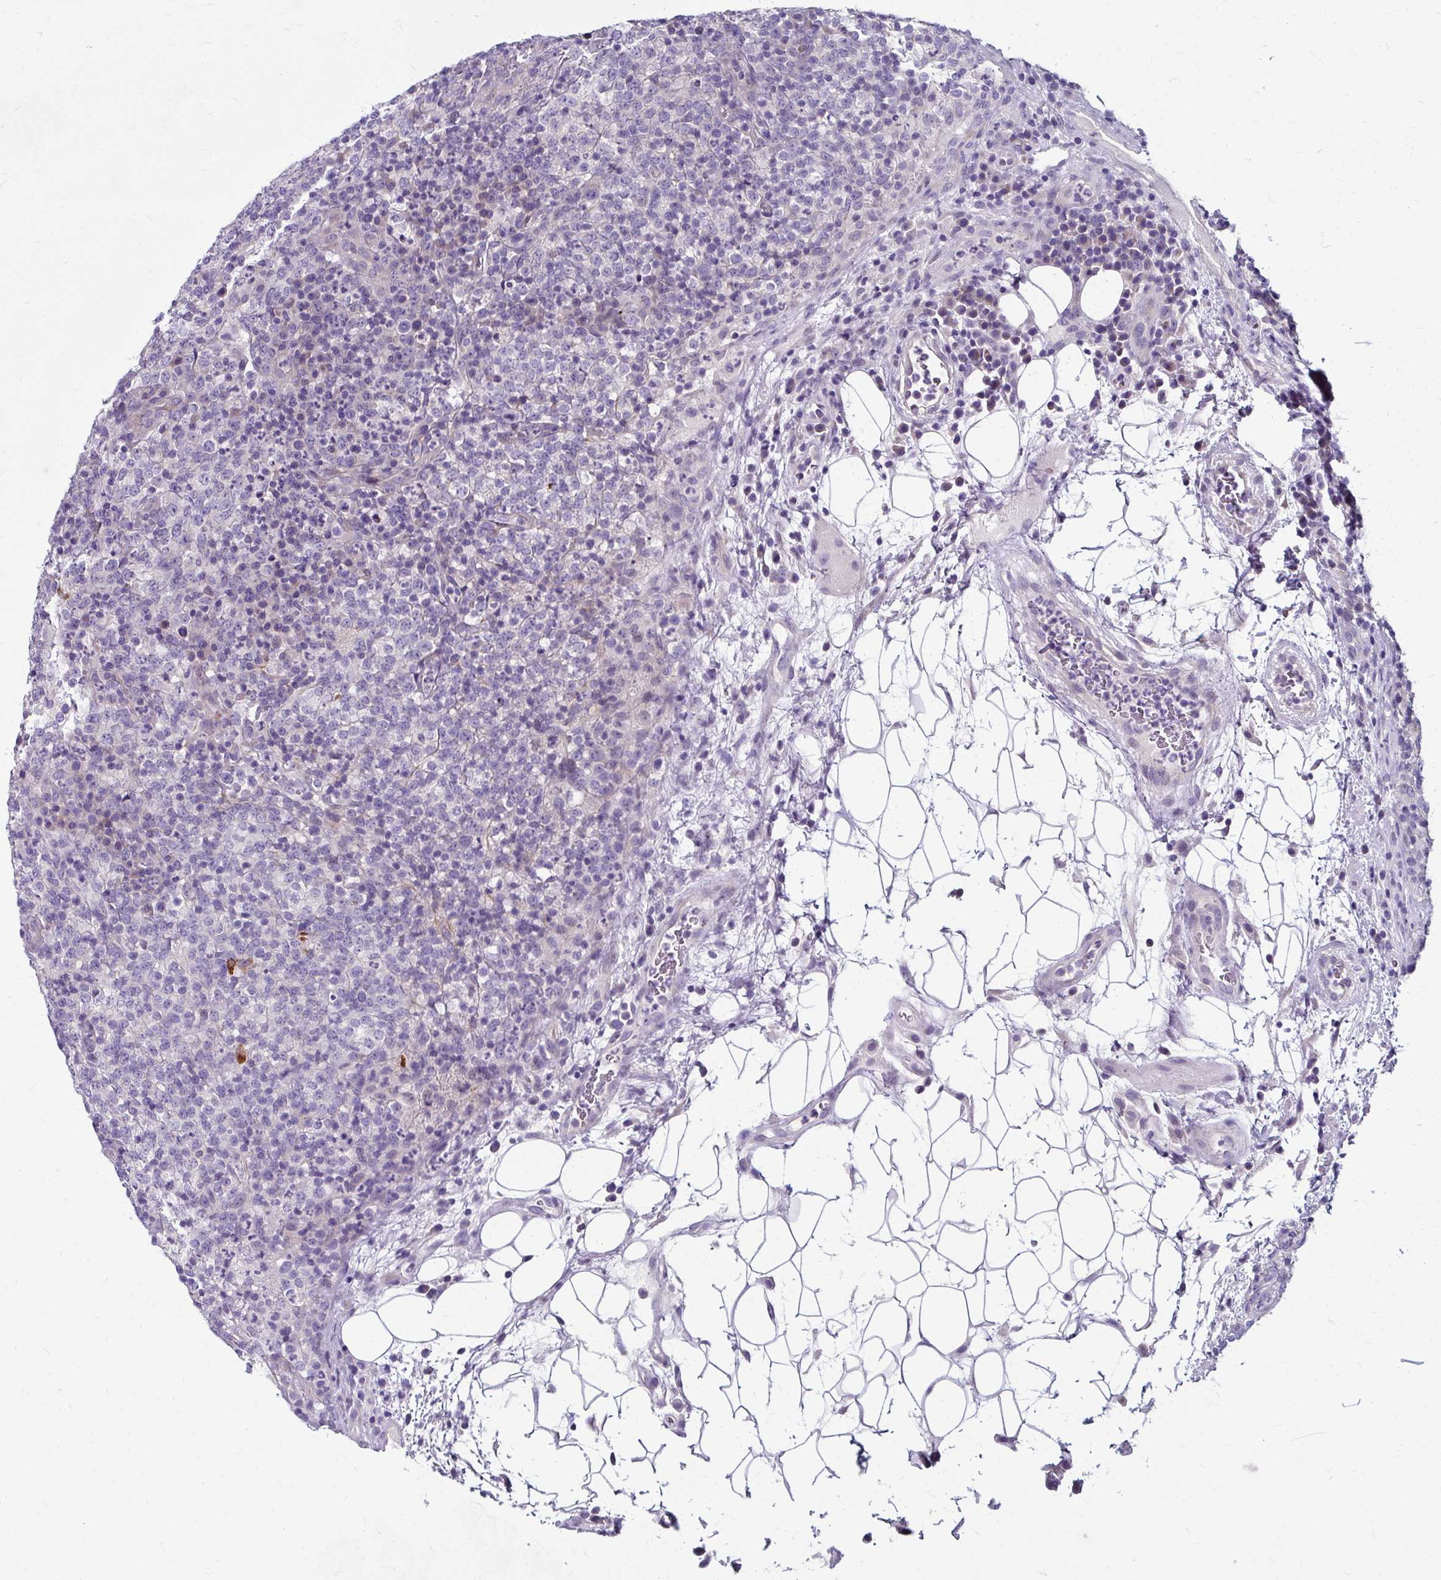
{"staining": {"intensity": "negative", "quantity": "none", "location": "none"}, "tissue": "lymphoma", "cell_type": "Tumor cells", "image_type": "cancer", "snomed": [{"axis": "morphology", "description": "Malignant lymphoma, non-Hodgkin's type, High grade"}, {"axis": "topography", "description": "Lymph node"}], "caption": "The image reveals no significant positivity in tumor cells of malignant lymphoma, non-Hodgkin's type (high-grade).", "gene": "ZNF555", "patient": {"sex": "male", "age": 54}}